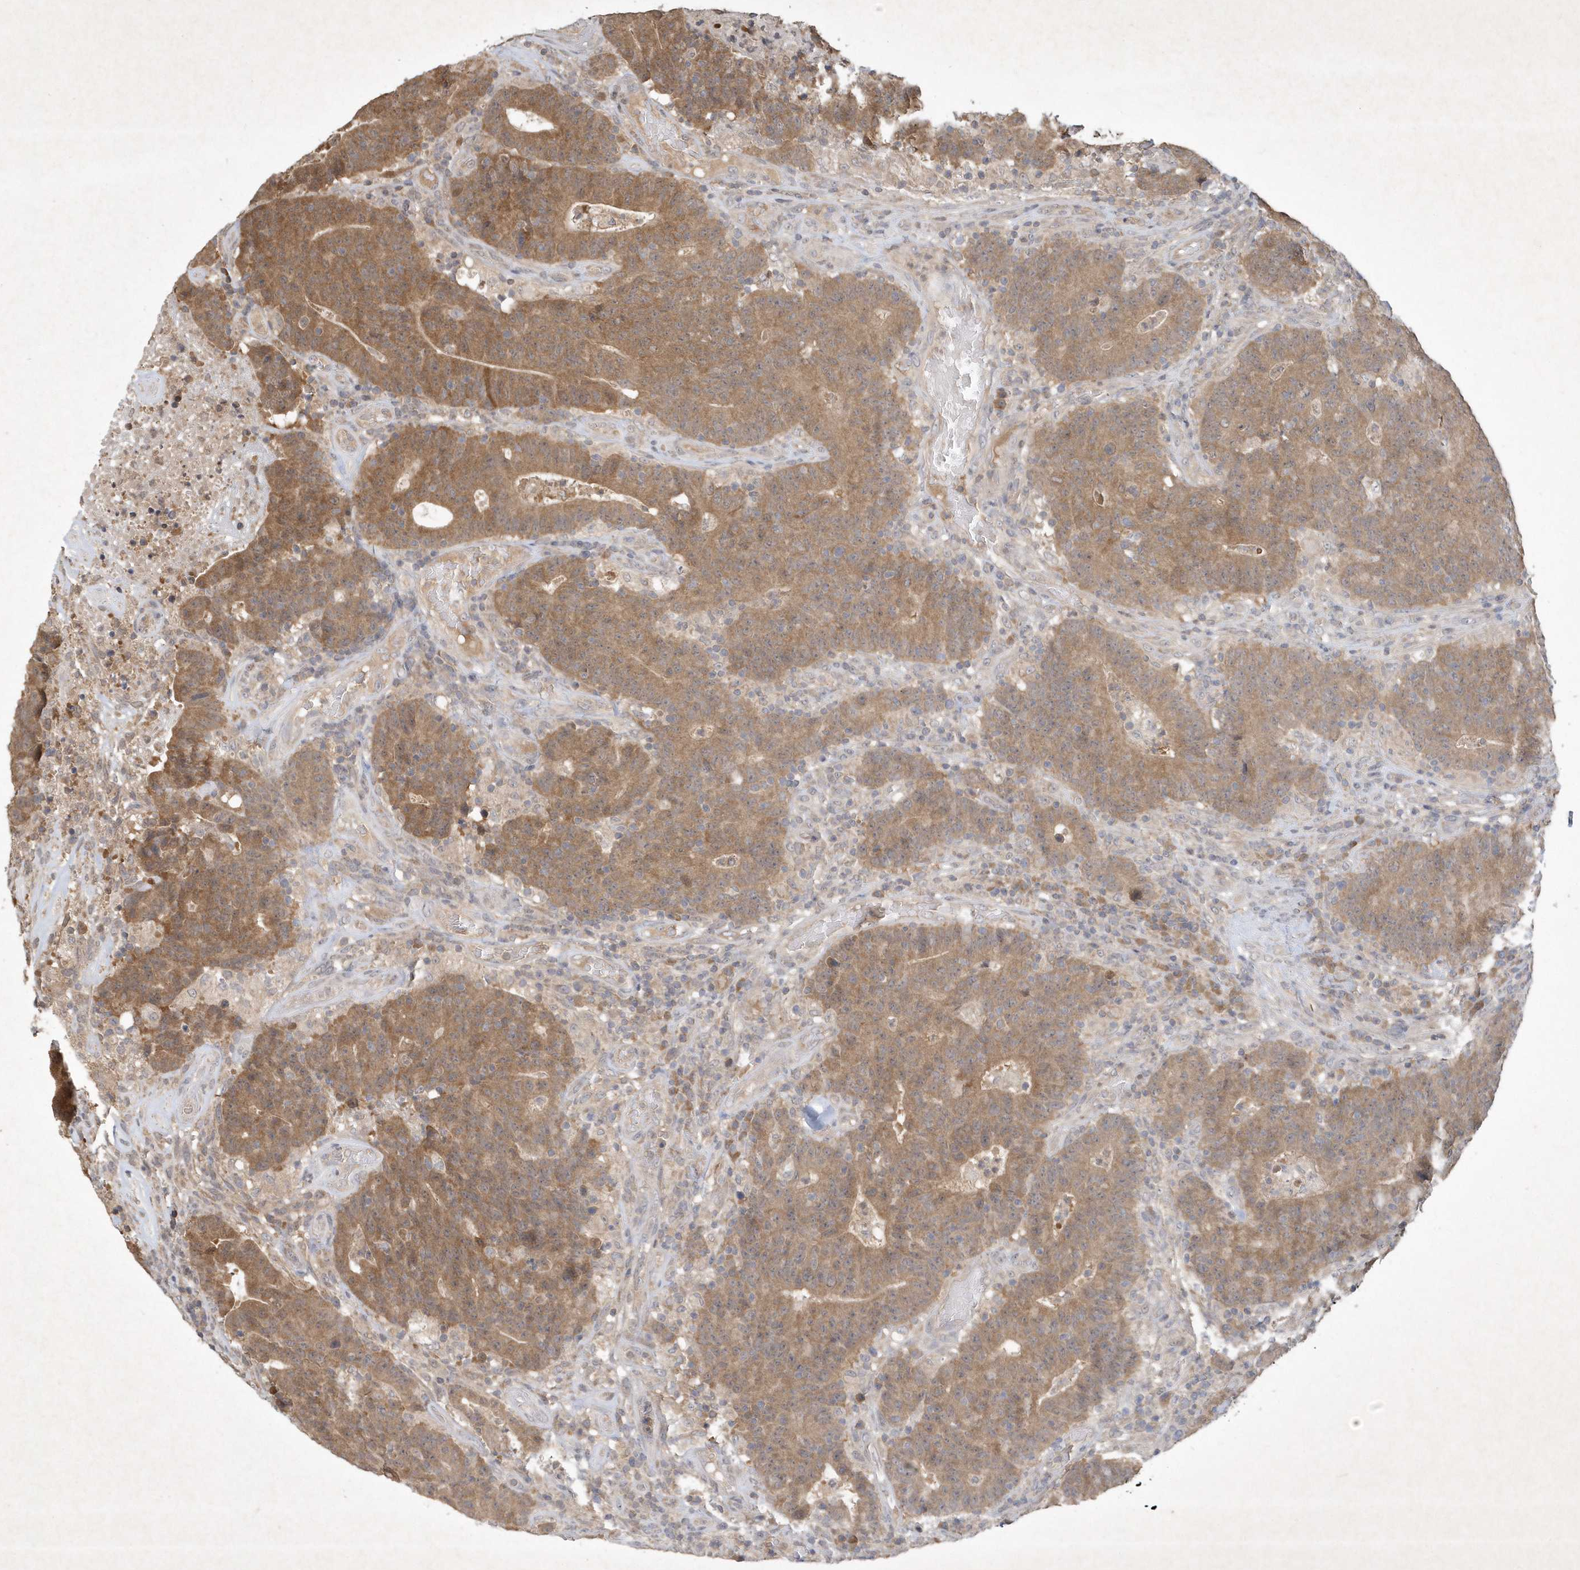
{"staining": {"intensity": "moderate", "quantity": ">75%", "location": "cytoplasmic/membranous"}, "tissue": "colorectal cancer", "cell_type": "Tumor cells", "image_type": "cancer", "snomed": [{"axis": "morphology", "description": "Normal tissue, NOS"}, {"axis": "morphology", "description": "Adenocarcinoma, NOS"}, {"axis": "topography", "description": "Colon"}], "caption": "This is an image of immunohistochemistry staining of adenocarcinoma (colorectal), which shows moderate staining in the cytoplasmic/membranous of tumor cells.", "gene": "AKR7A2", "patient": {"sex": "female", "age": 75}}